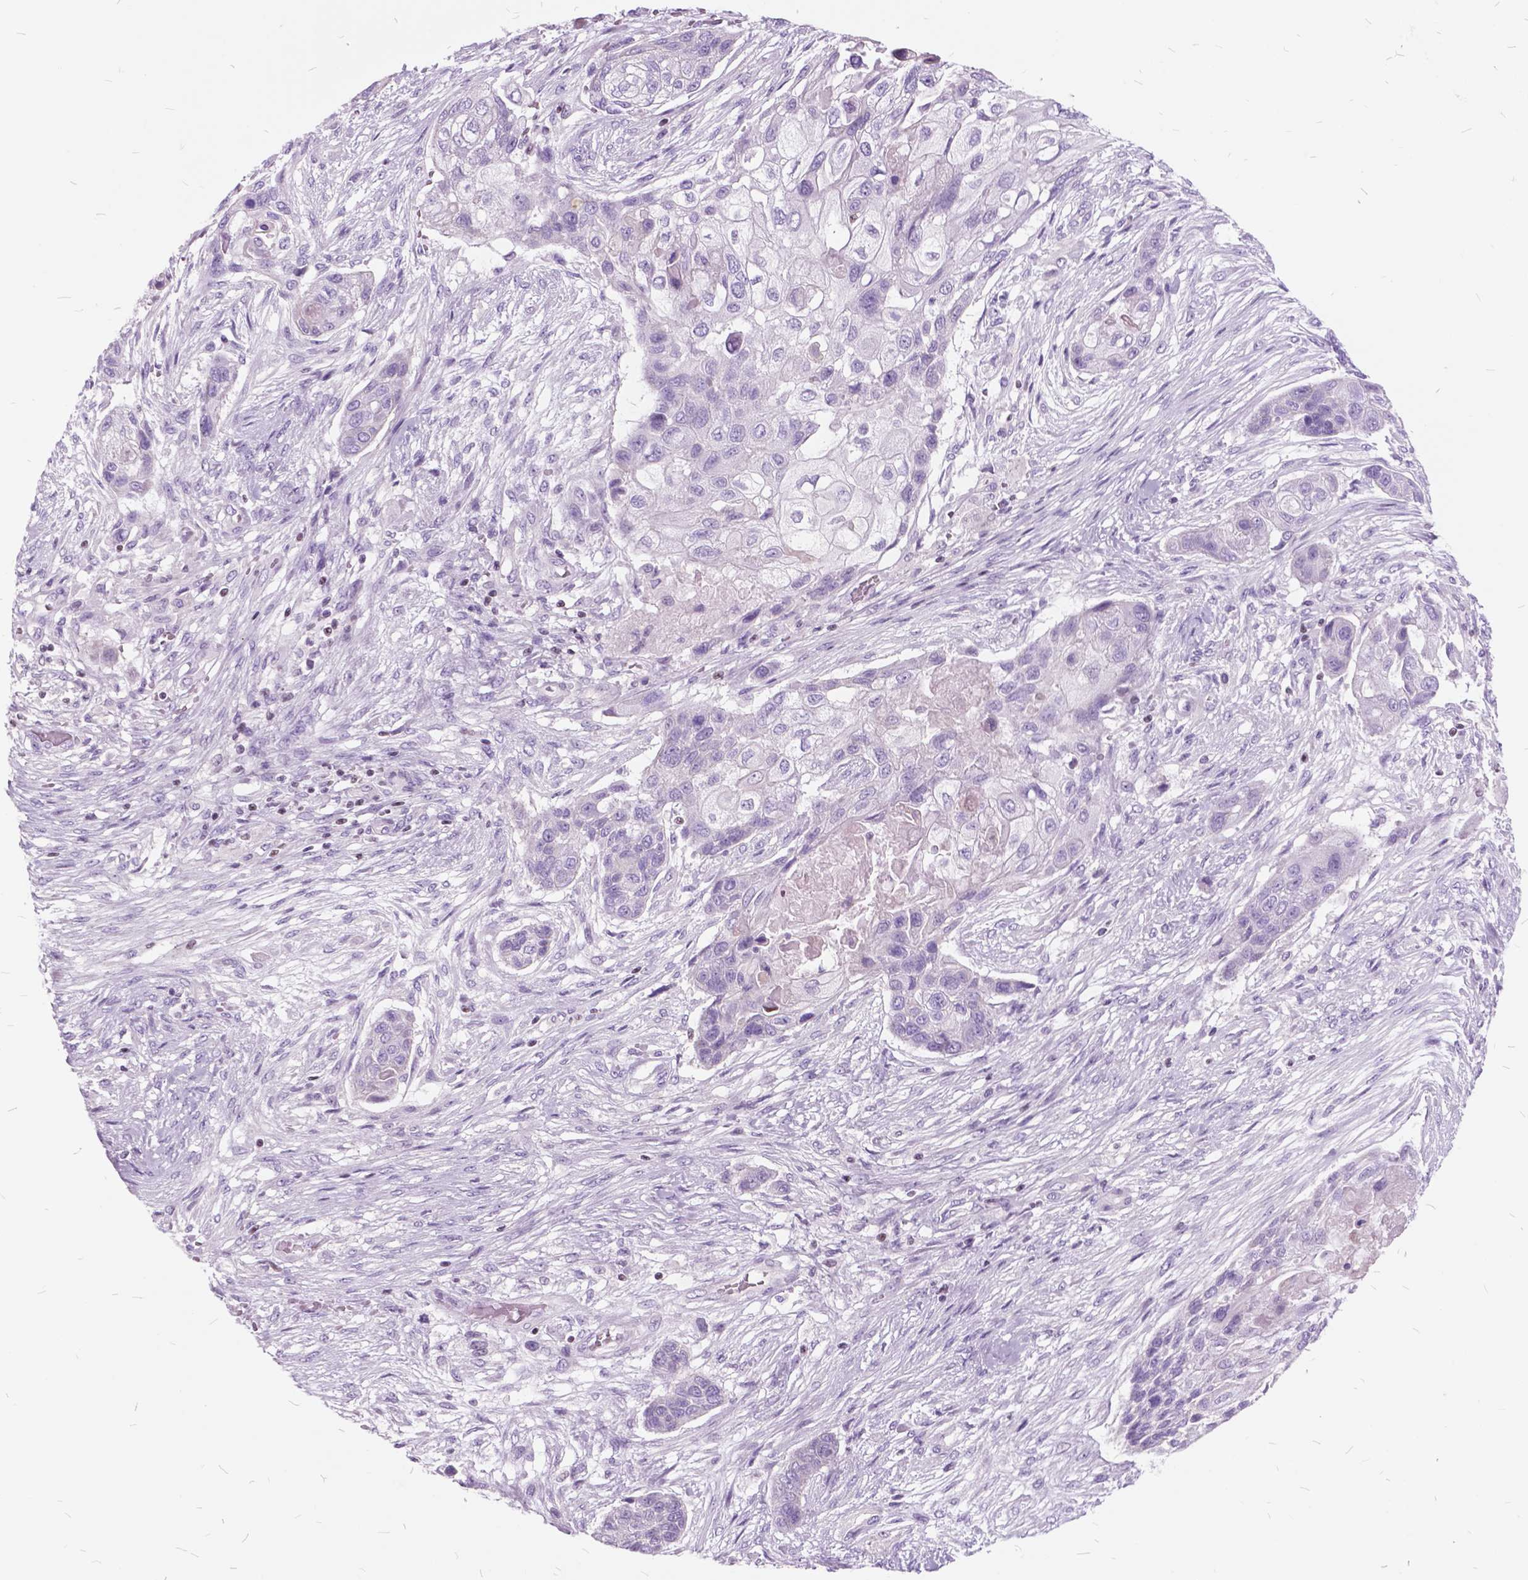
{"staining": {"intensity": "negative", "quantity": "none", "location": "none"}, "tissue": "lung cancer", "cell_type": "Tumor cells", "image_type": "cancer", "snomed": [{"axis": "morphology", "description": "Squamous cell carcinoma, NOS"}, {"axis": "topography", "description": "Lung"}], "caption": "There is no significant positivity in tumor cells of squamous cell carcinoma (lung).", "gene": "SP140", "patient": {"sex": "male", "age": 69}}